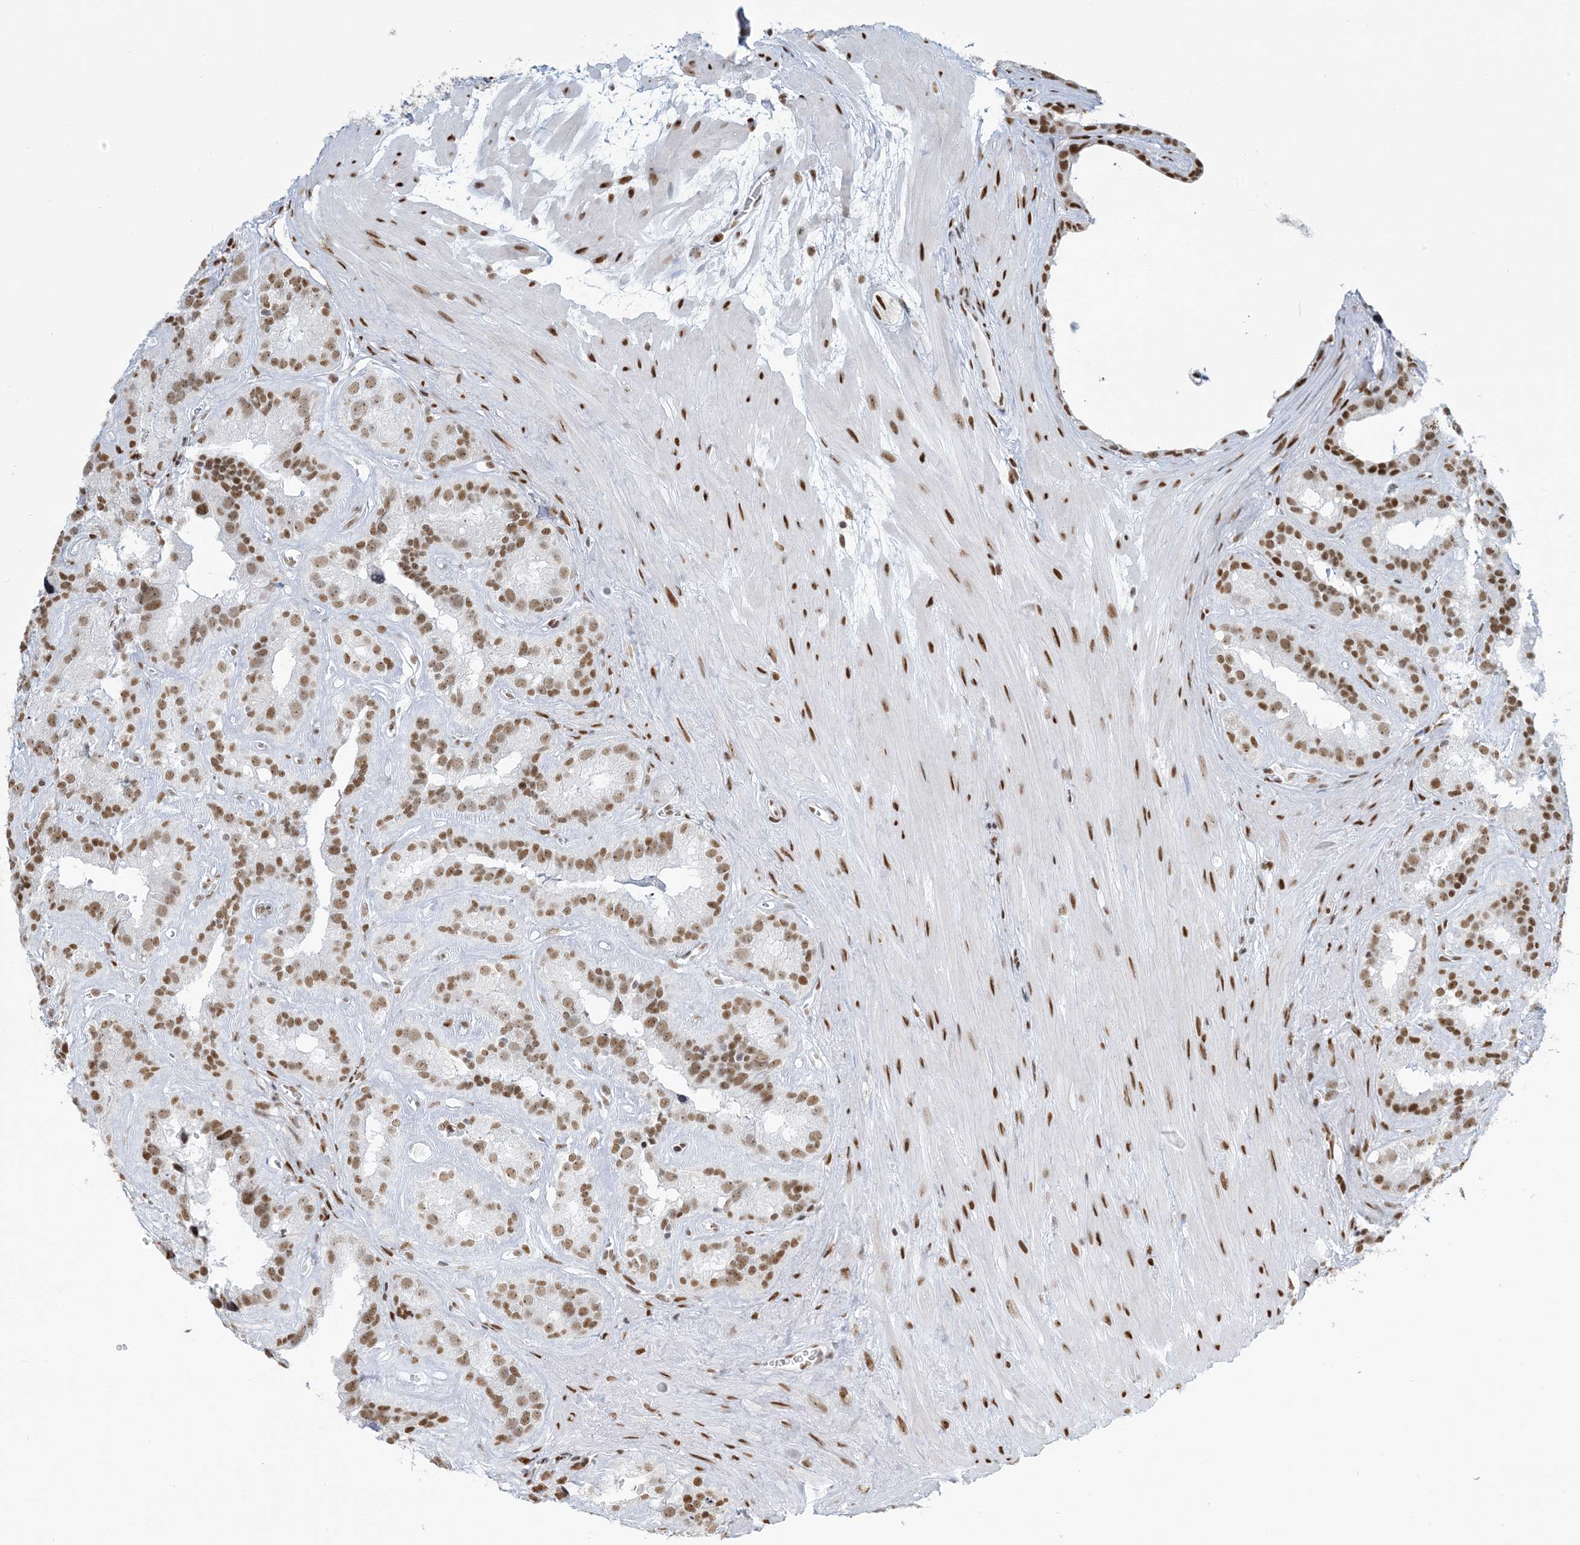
{"staining": {"intensity": "moderate", "quantity": ">75%", "location": "nuclear"}, "tissue": "seminal vesicle", "cell_type": "Glandular cells", "image_type": "normal", "snomed": [{"axis": "morphology", "description": "Normal tissue, NOS"}, {"axis": "topography", "description": "Prostate"}, {"axis": "topography", "description": "Seminal veicle"}], "caption": "This photomicrograph shows immunohistochemistry staining of unremarkable seminal vesicle, with medium moderate nuclear expression in approximately >75% of glandular cells.", "gene": "STAG1", "patient": {"sex": "male", "age": 59}}